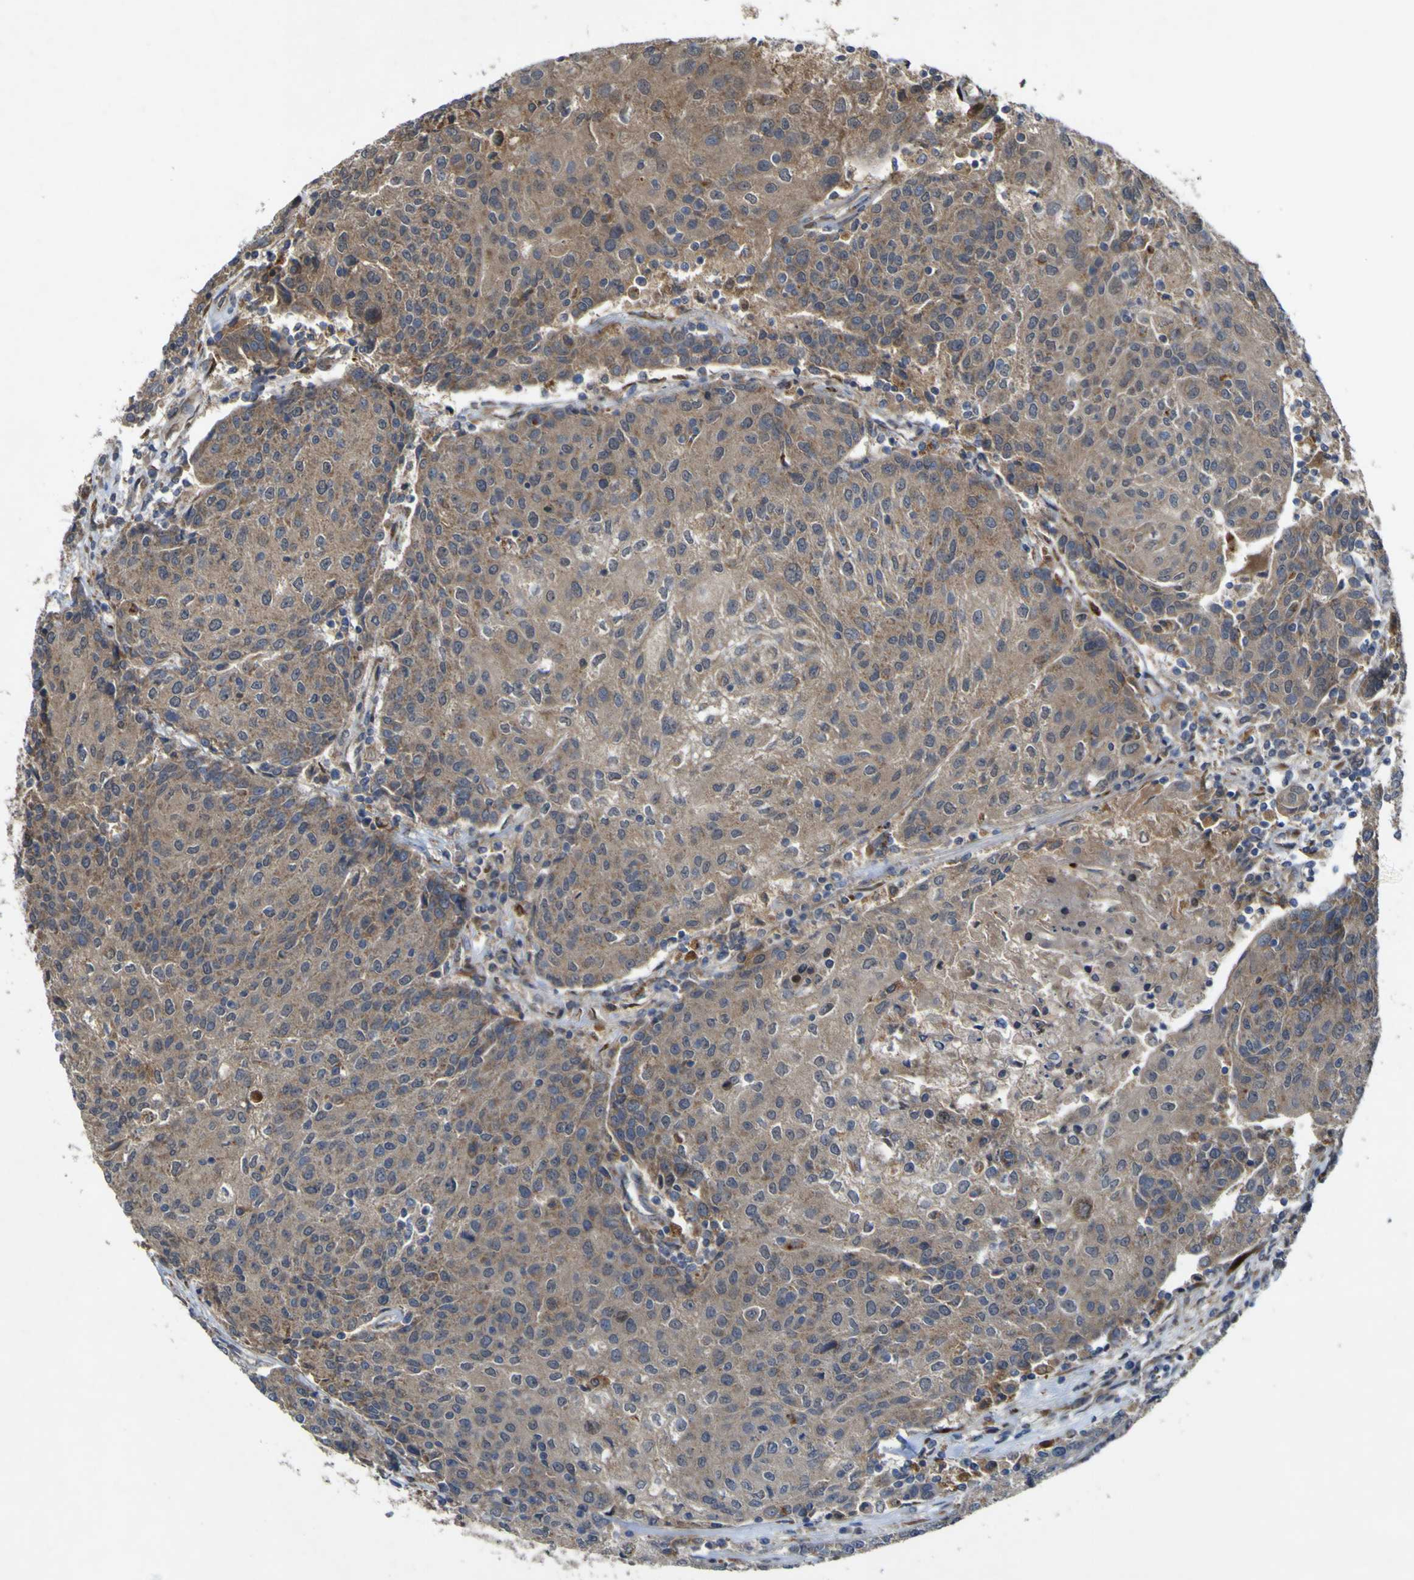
{"staining": {"intensity": "moderate", "quantity": ">75%", "location": "cytoplasmic/membranous"}, "tissue": "urothelial cancer", "cell_type": "Tumor cells", "image_type": "cancer", "snomed": [{"axis": "morphology", "description": "Urothelial carcinoma, High grade"}, {"axis": "topography", "description": "Urinary bladder"}], "caption": "Immunohistochemistry (IHC) (DAB) staining of human urothelial carcinoma (high-grade) exhibits moderate cytoplasmic/membranous protein staining in about >75% of tumor cells. (DAB = brown stain, brightfield microscopy at high magnification).", "gene": "IRAK2", "patient": {"sex": "female", "age": 85}}